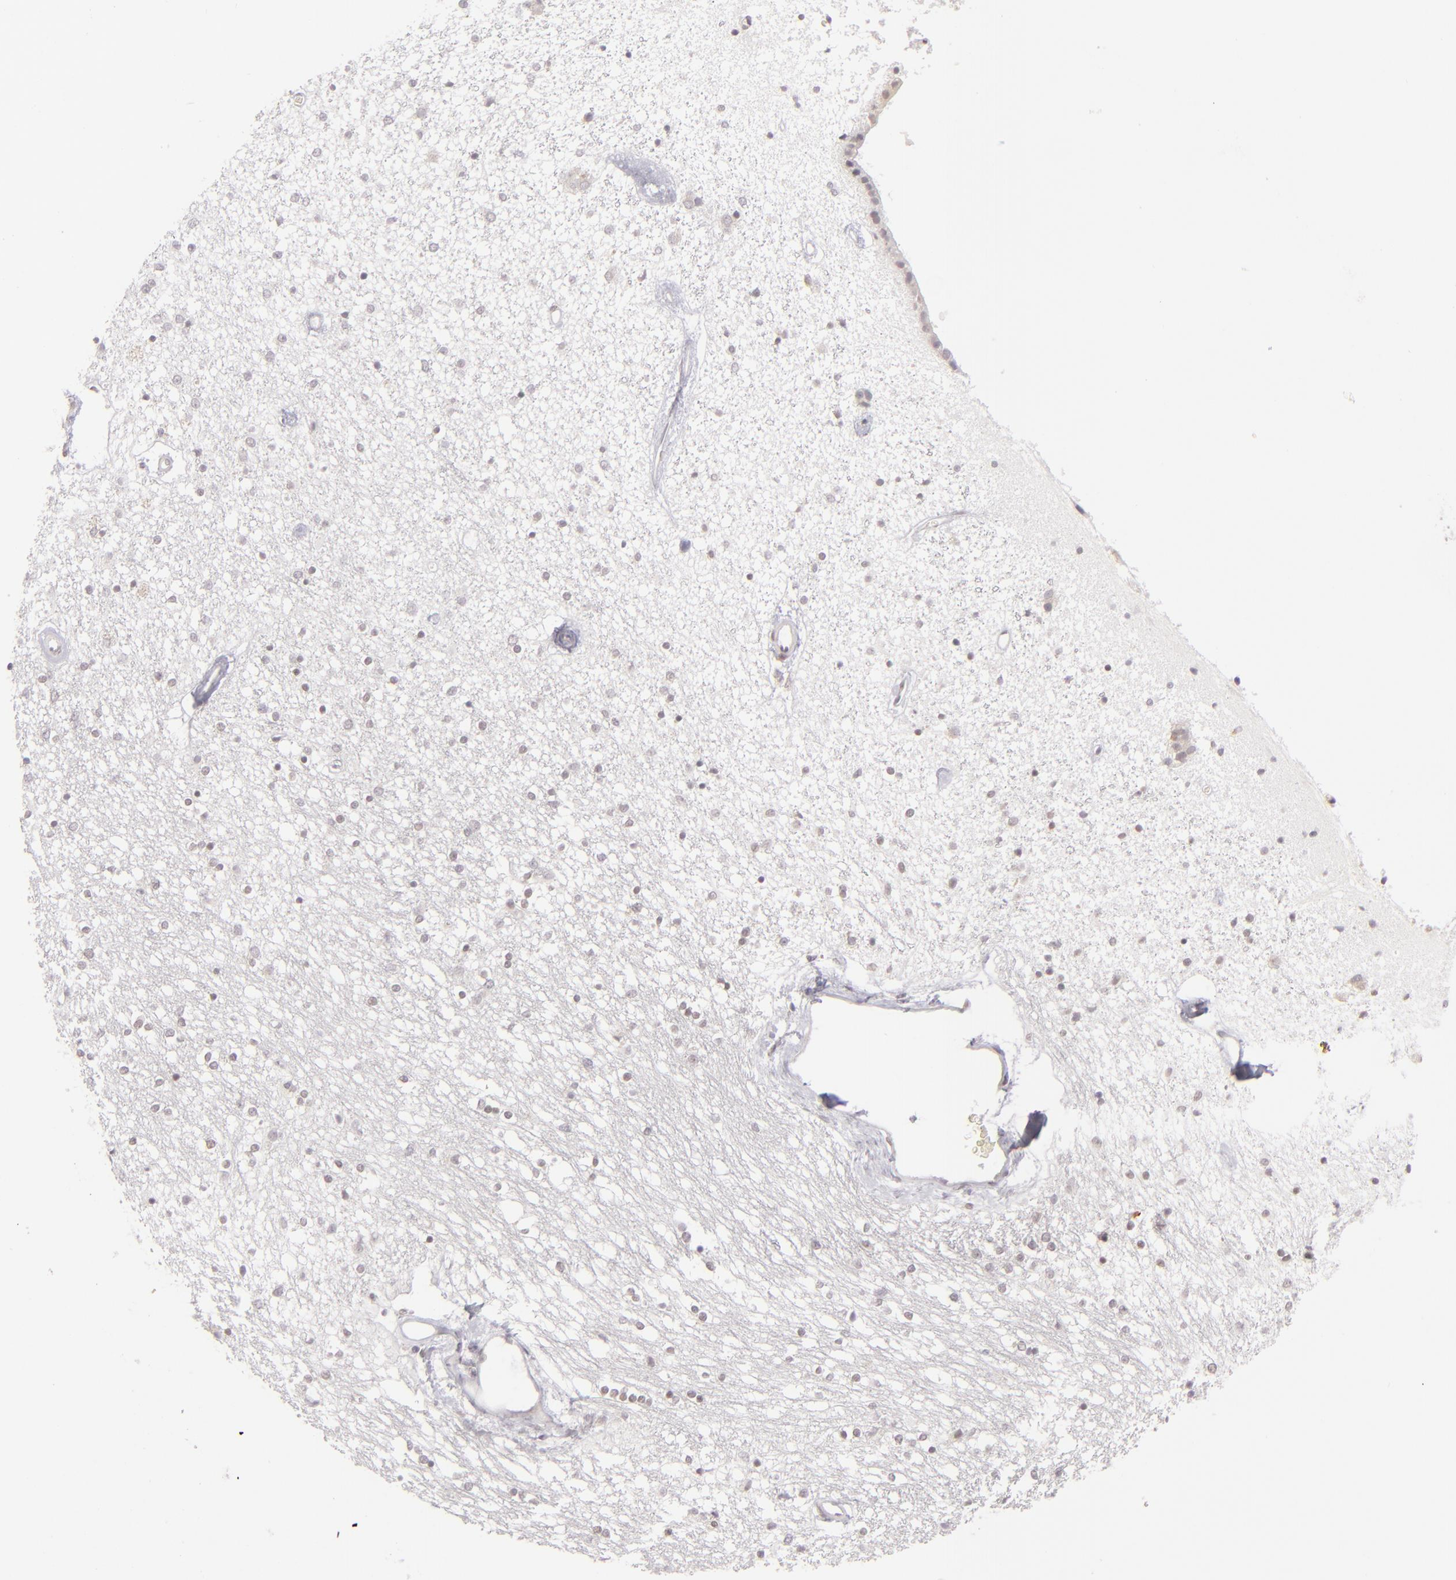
{"staining": {"intensity": "weak", "quantity": "<25%", "location": "nuclear"}, "tissue": "caudate", "cell_type": "Glial cells", "image_type": "normal", "snomed": [{"axis": "morphology", "description": "Normal tissue, NOS"}, {"axis": "topography", "description": "Lateral ventricle wall"}], "caption": "Human caudate stained for a protein using immunohistochemistry (IHC) exhibits no expression in glial cells.", "gene": "SIX1", "patient": {"sex": "female", "age": 54}}